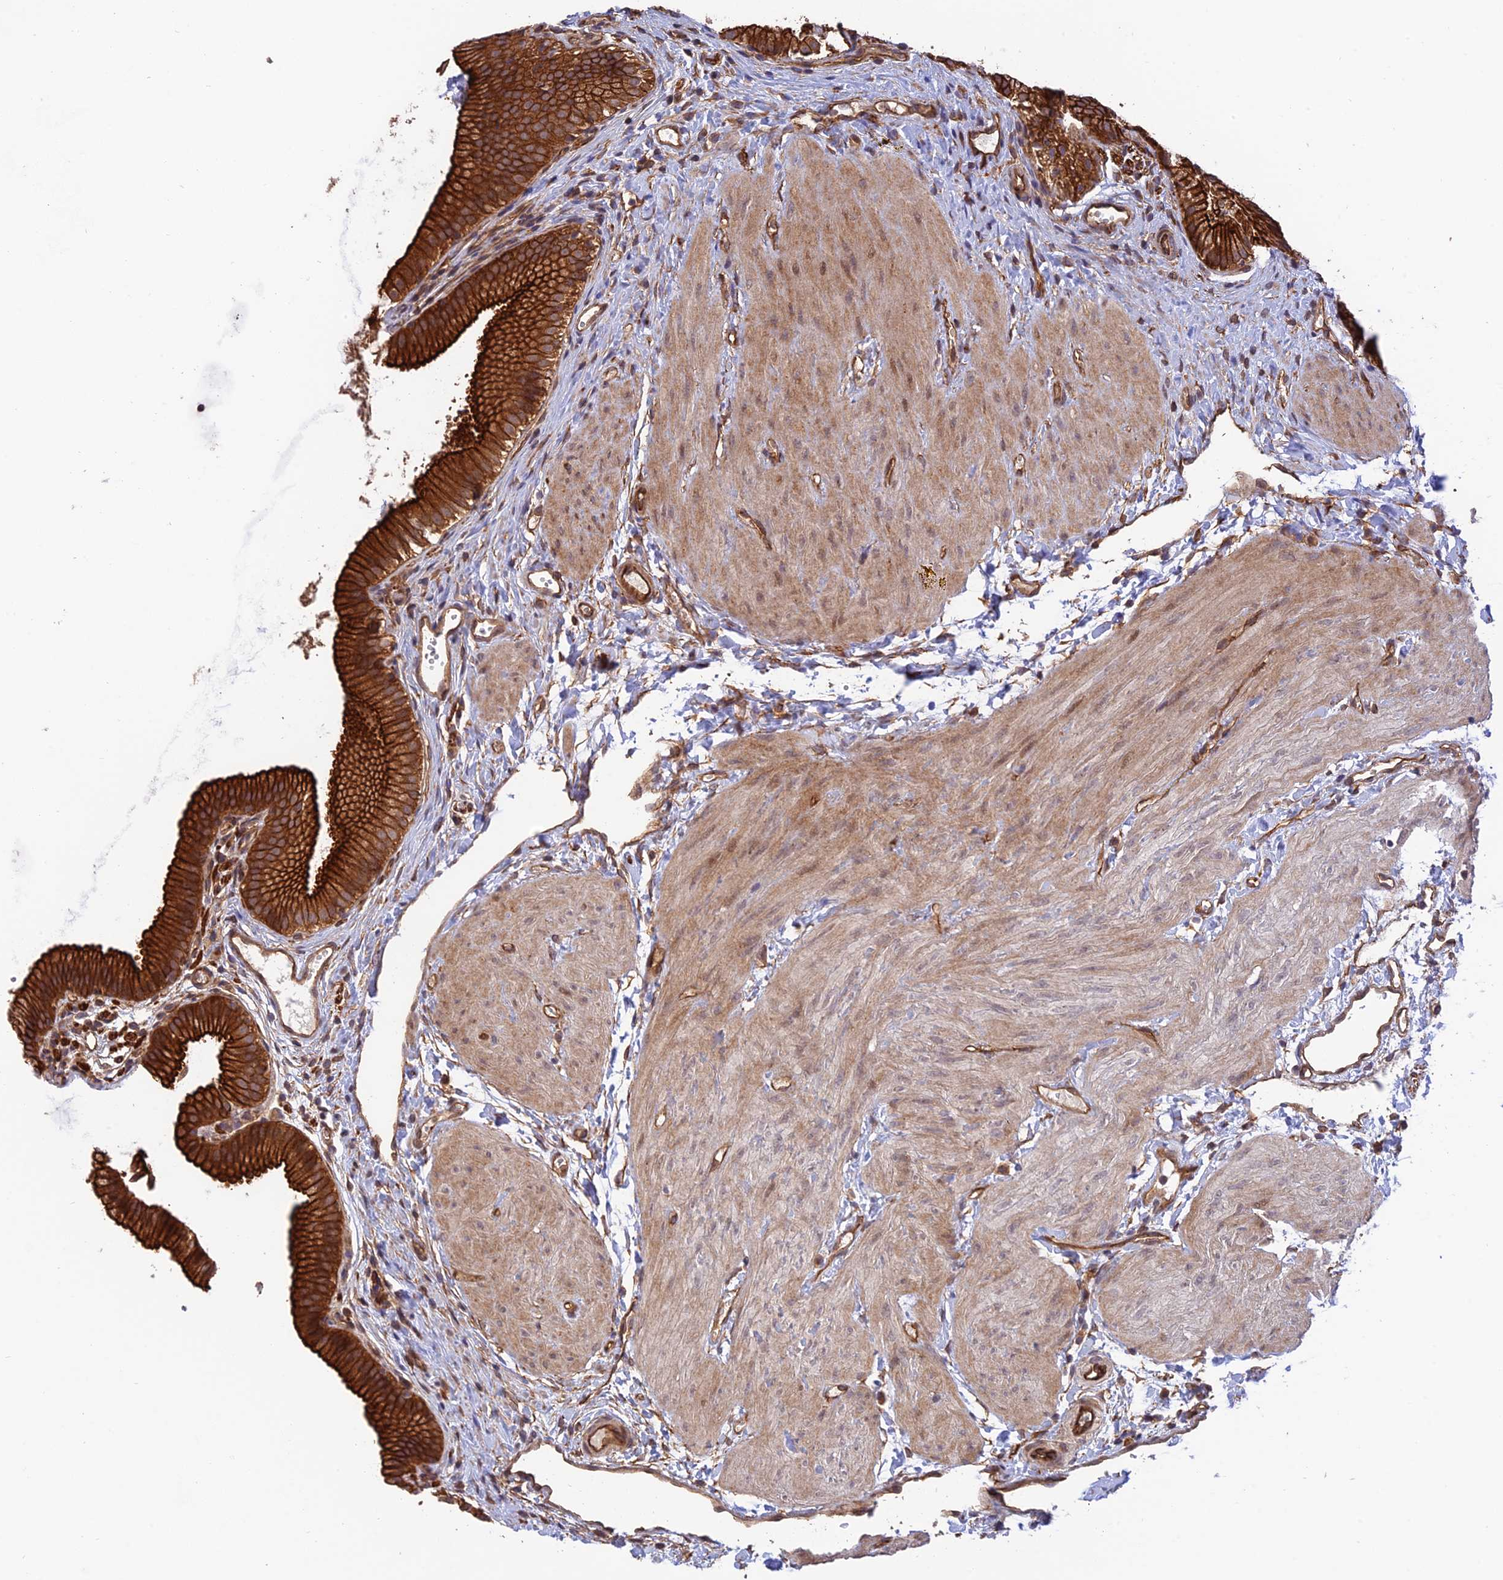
{"staining": {"intensity": "strong", "quantity": ">75%", "location": "cytoplasmic/membranous"}, "tissue": "gallbladder", "cell_type": "Glandular cells", "image_type": "normal", "snomed": [{"axis": "morphology", "description": "Normal tissue, NOS"}, {"axis": "topography", "description": "Gallbladder"}], "caption": "A brown stain shows strong cytoplasmic/membranous expression of a protein in glandular cells of benign human gallbladder. The staining was performed using DAB (3,3'-diaminobenzidine), with brown indicating positive protein expression. Nuclei are stained blue with hematoxylin.", "gene": "HOMER2", "patient": {"sex": "female", "age": 26}}